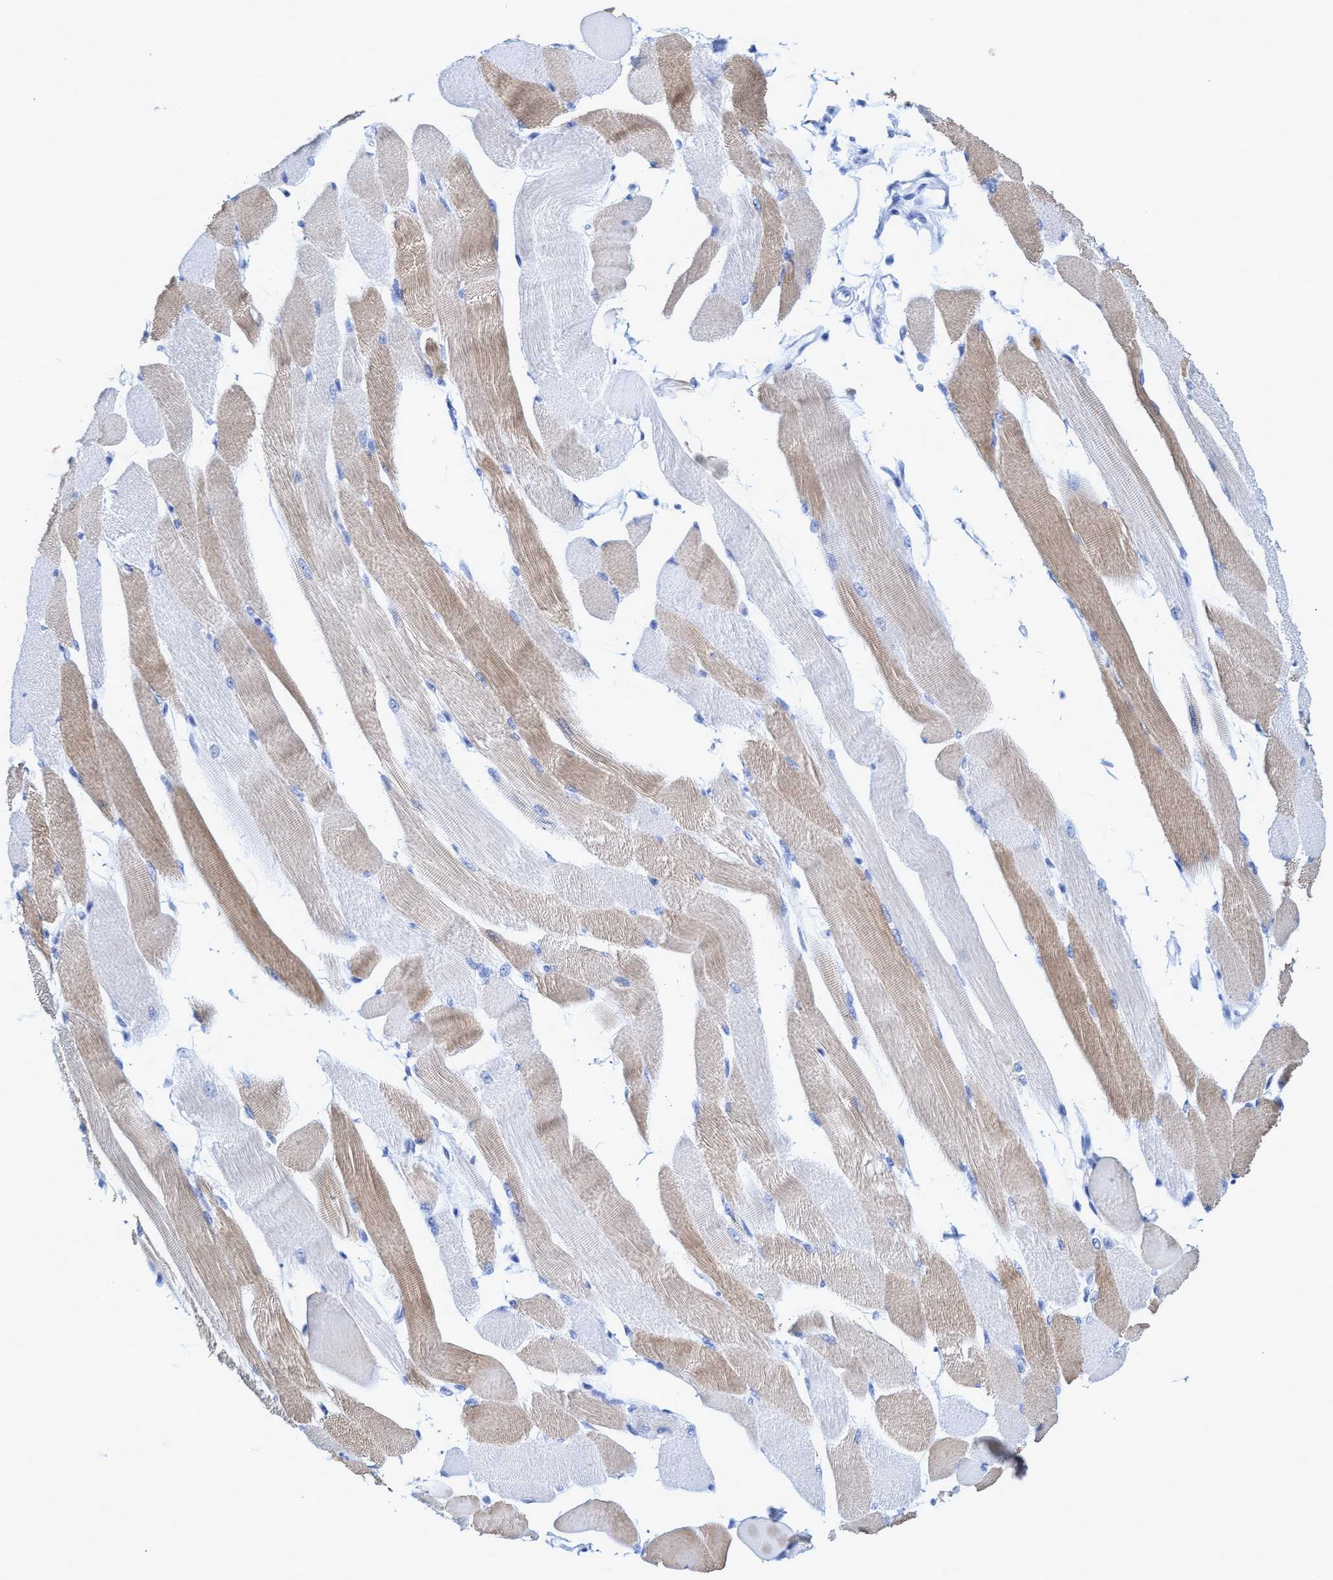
{"staining": {"intensity": "weak", "quantity": "<25%", "location": "cytoplasmic/membranous"}, "tissue": "skeletal muscle", "cell_type": "Myocytes", "image_type": "normal", "snomed": [{"axis": "morphology", "description": "Normal tissue, NOS"}, {"axis": "topography", "description": "Skeletal muscle"}, {"axis": "topography", "description": "Peripheral nerve tissue"}], "caption": "Human skeletal muscle stained for a protein using IHC shows no positivity in myocytes.", "gene": "INSL6", "patient": {"sex": "female", "age": 84}}